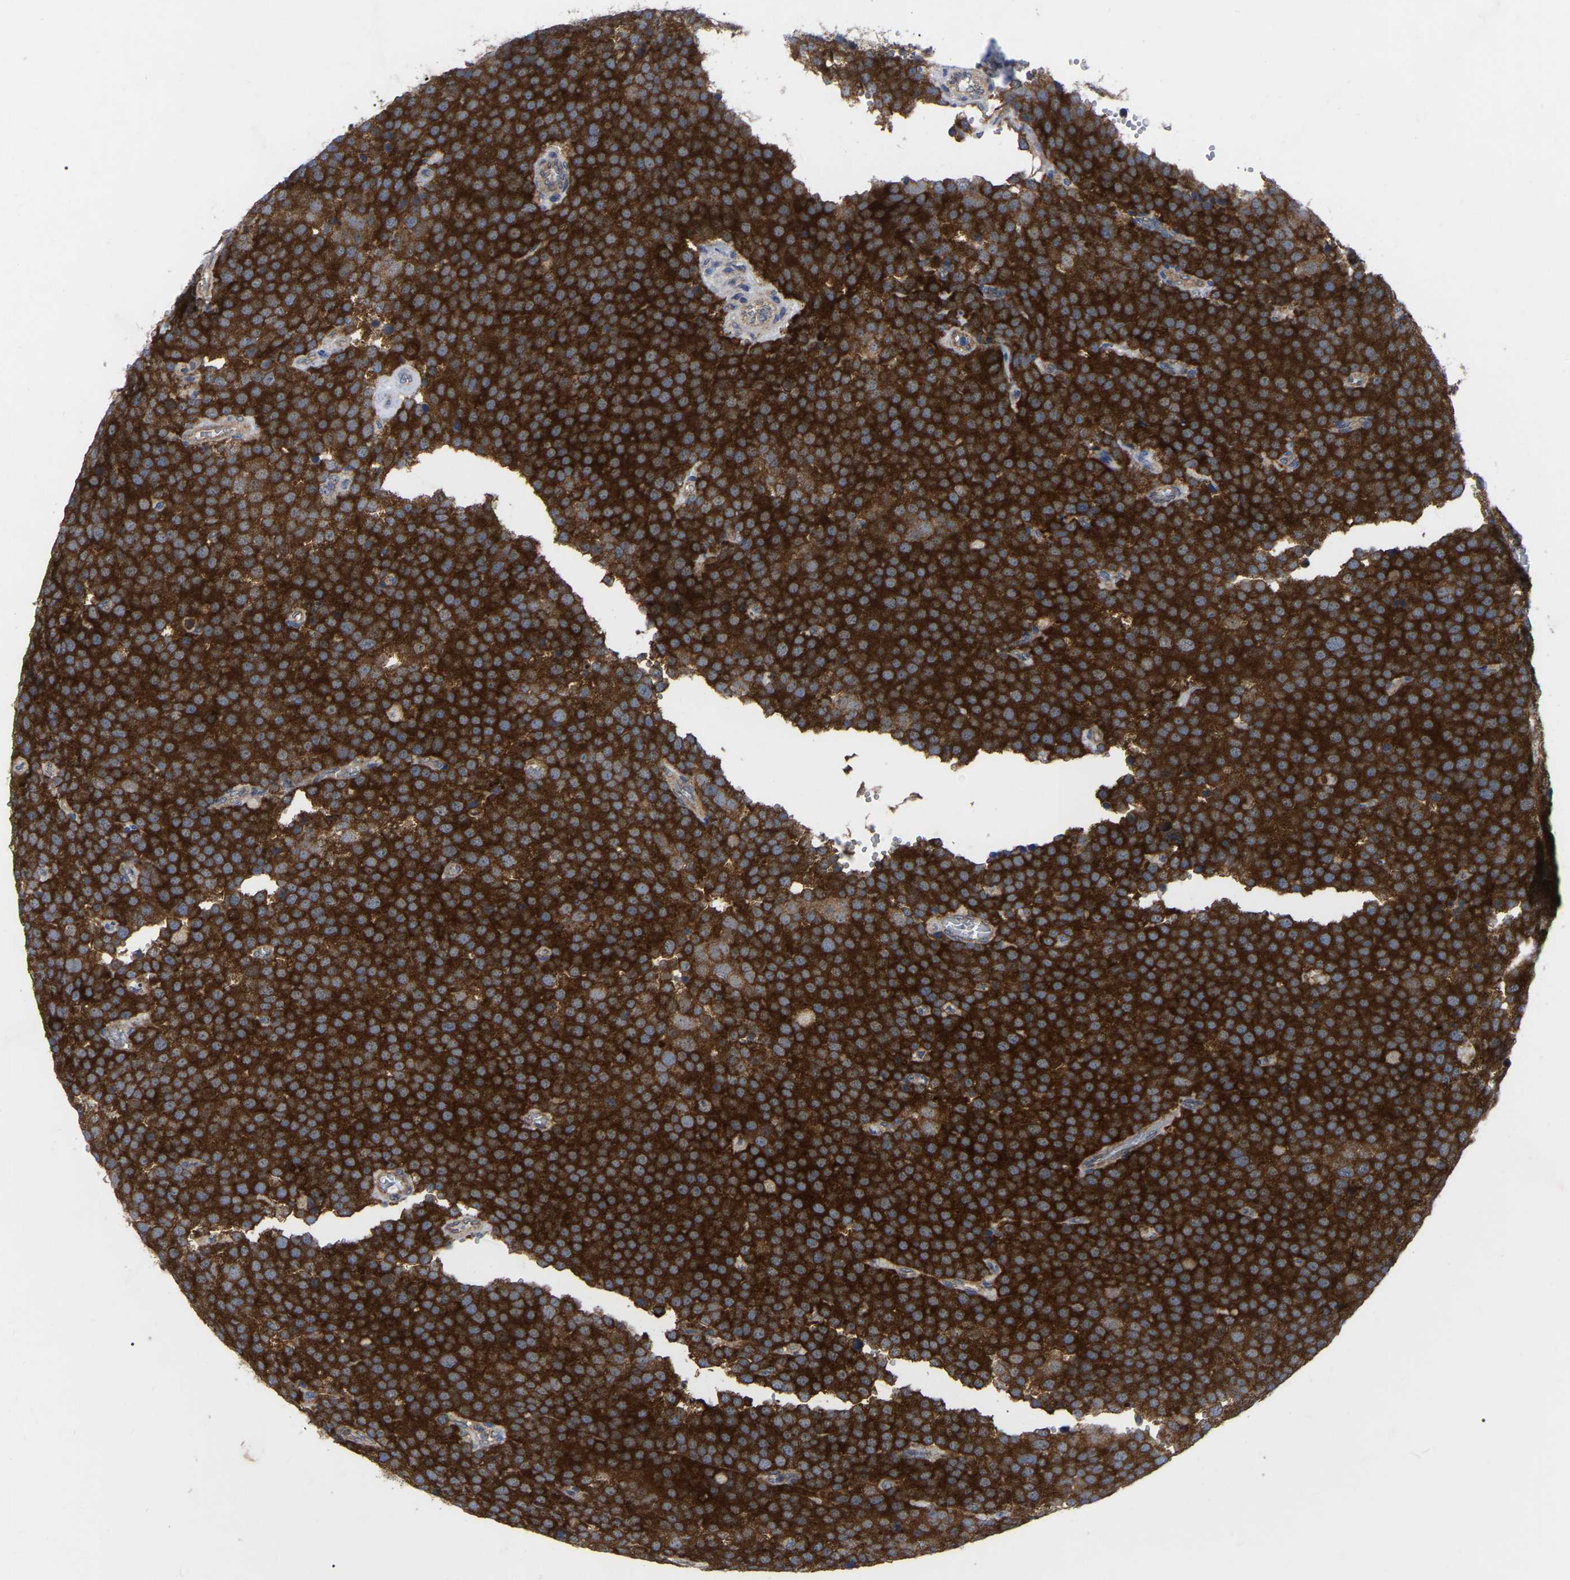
{"staining": {"intensity": "strong", "quantity": ">75%", "location": "cytoplasmic/membranous"}, "tissue": "testis cancer", "cell_type": "Tumor cells", "image_type": "cancer", "snomed": [{"axis": "morphology", "description": "Normal tissue, NOS"}, {"axis": "morphology", "description": "Seminoma, NOS"}, {"axis": "topography", "description": "Testis"}], "caption": "Immunohistochemical staining of human testis cancer (seminoma) reveals high levels of strong cytoplasmic/membranous protein positivity in approximately >75% of tumor cells. (brown staining indicates protein expression, while blue staining denotes nuclei).", "gene": "TCP1", "patient": {"sex": "male", "age": 71}}